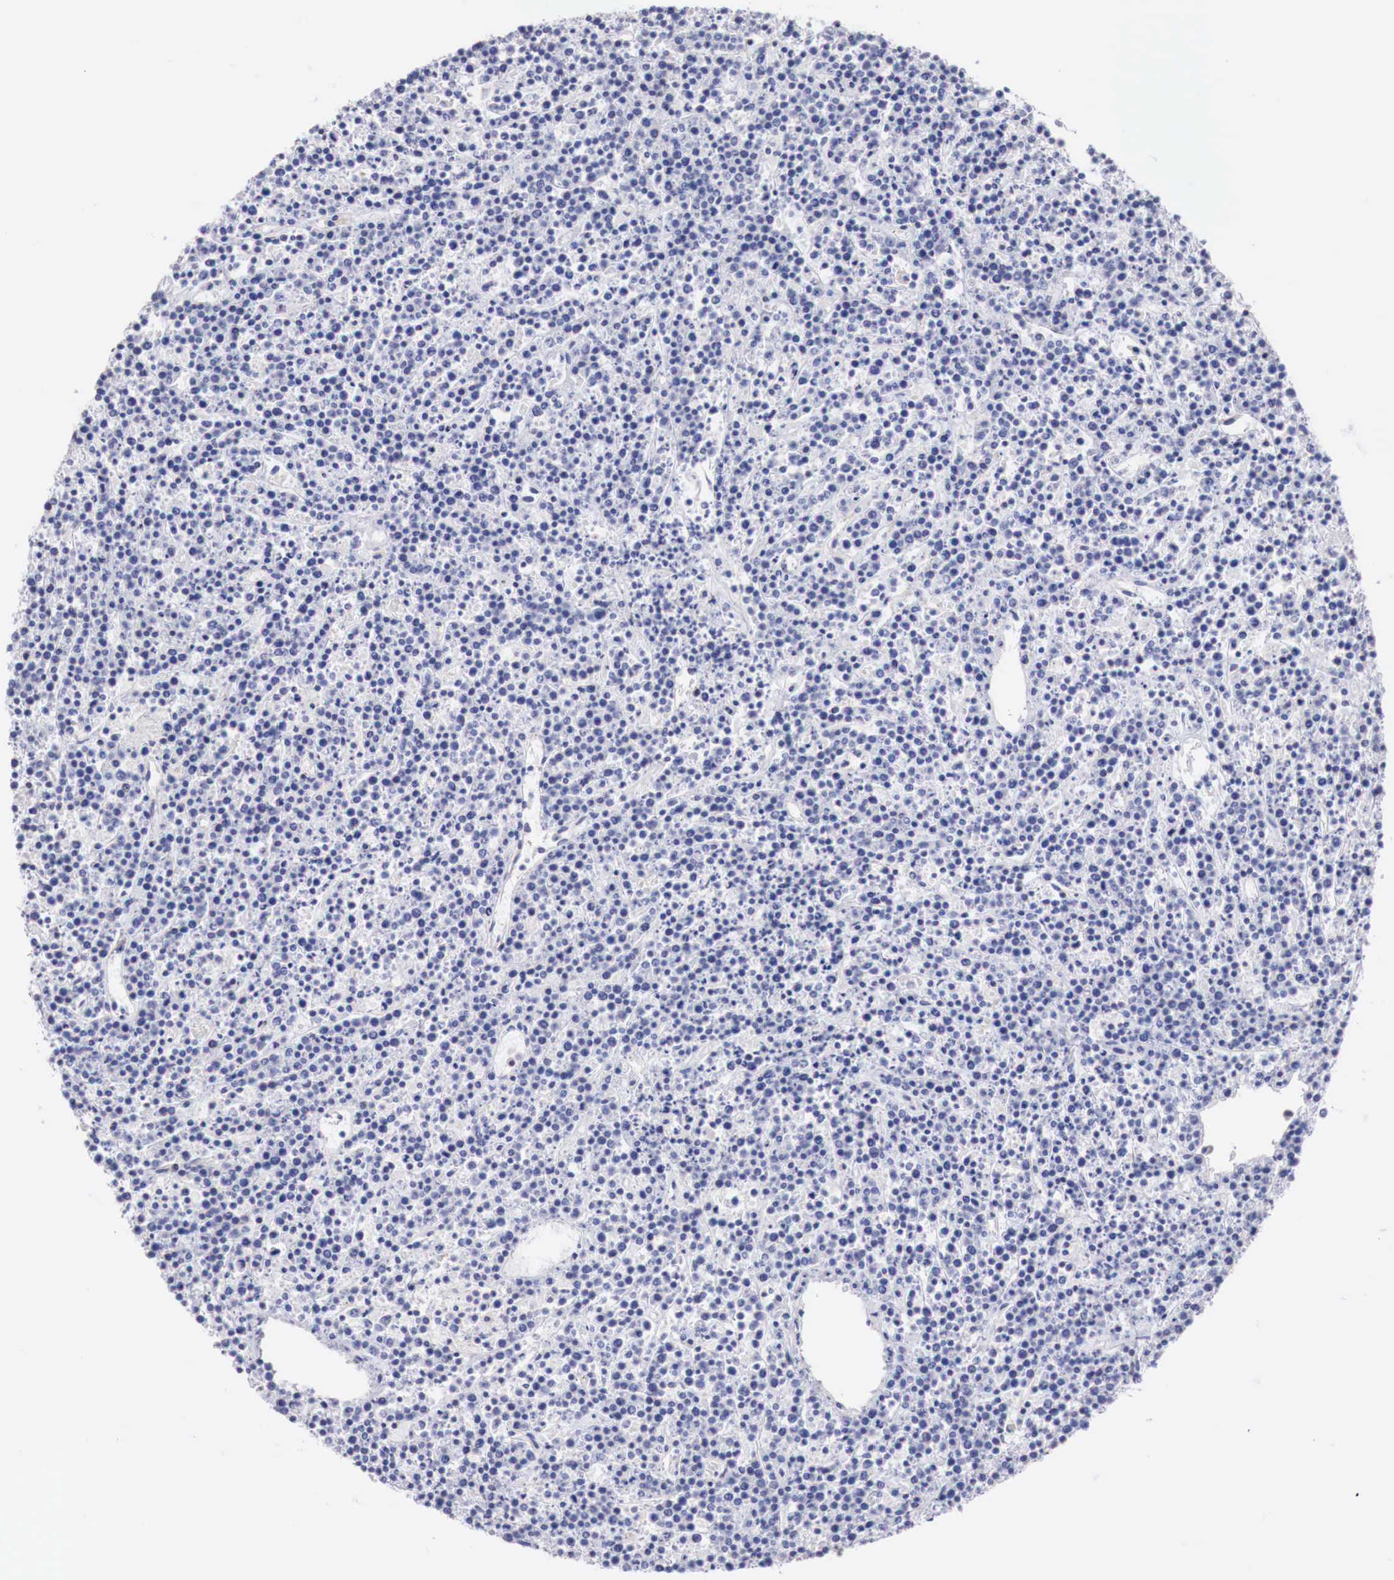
{"staining": {"intensity": "negative", "quantity": "none", "location": "none"}, "tissue": "lymphoma", "cell_type": "Tumor cells", "image_type": "cancer", "snomed": [{"axis": "morphology", "description": "Malignant lymphoma, non-Hodgkin's type, High grade"}, {"axis": "topography", "description": "Ovary"}], "caption": "Tumor cells are negative for brown protein staining in lymphoma.", "gene": "TRIM13", "patient": {"sex": "female", "age": 56}}